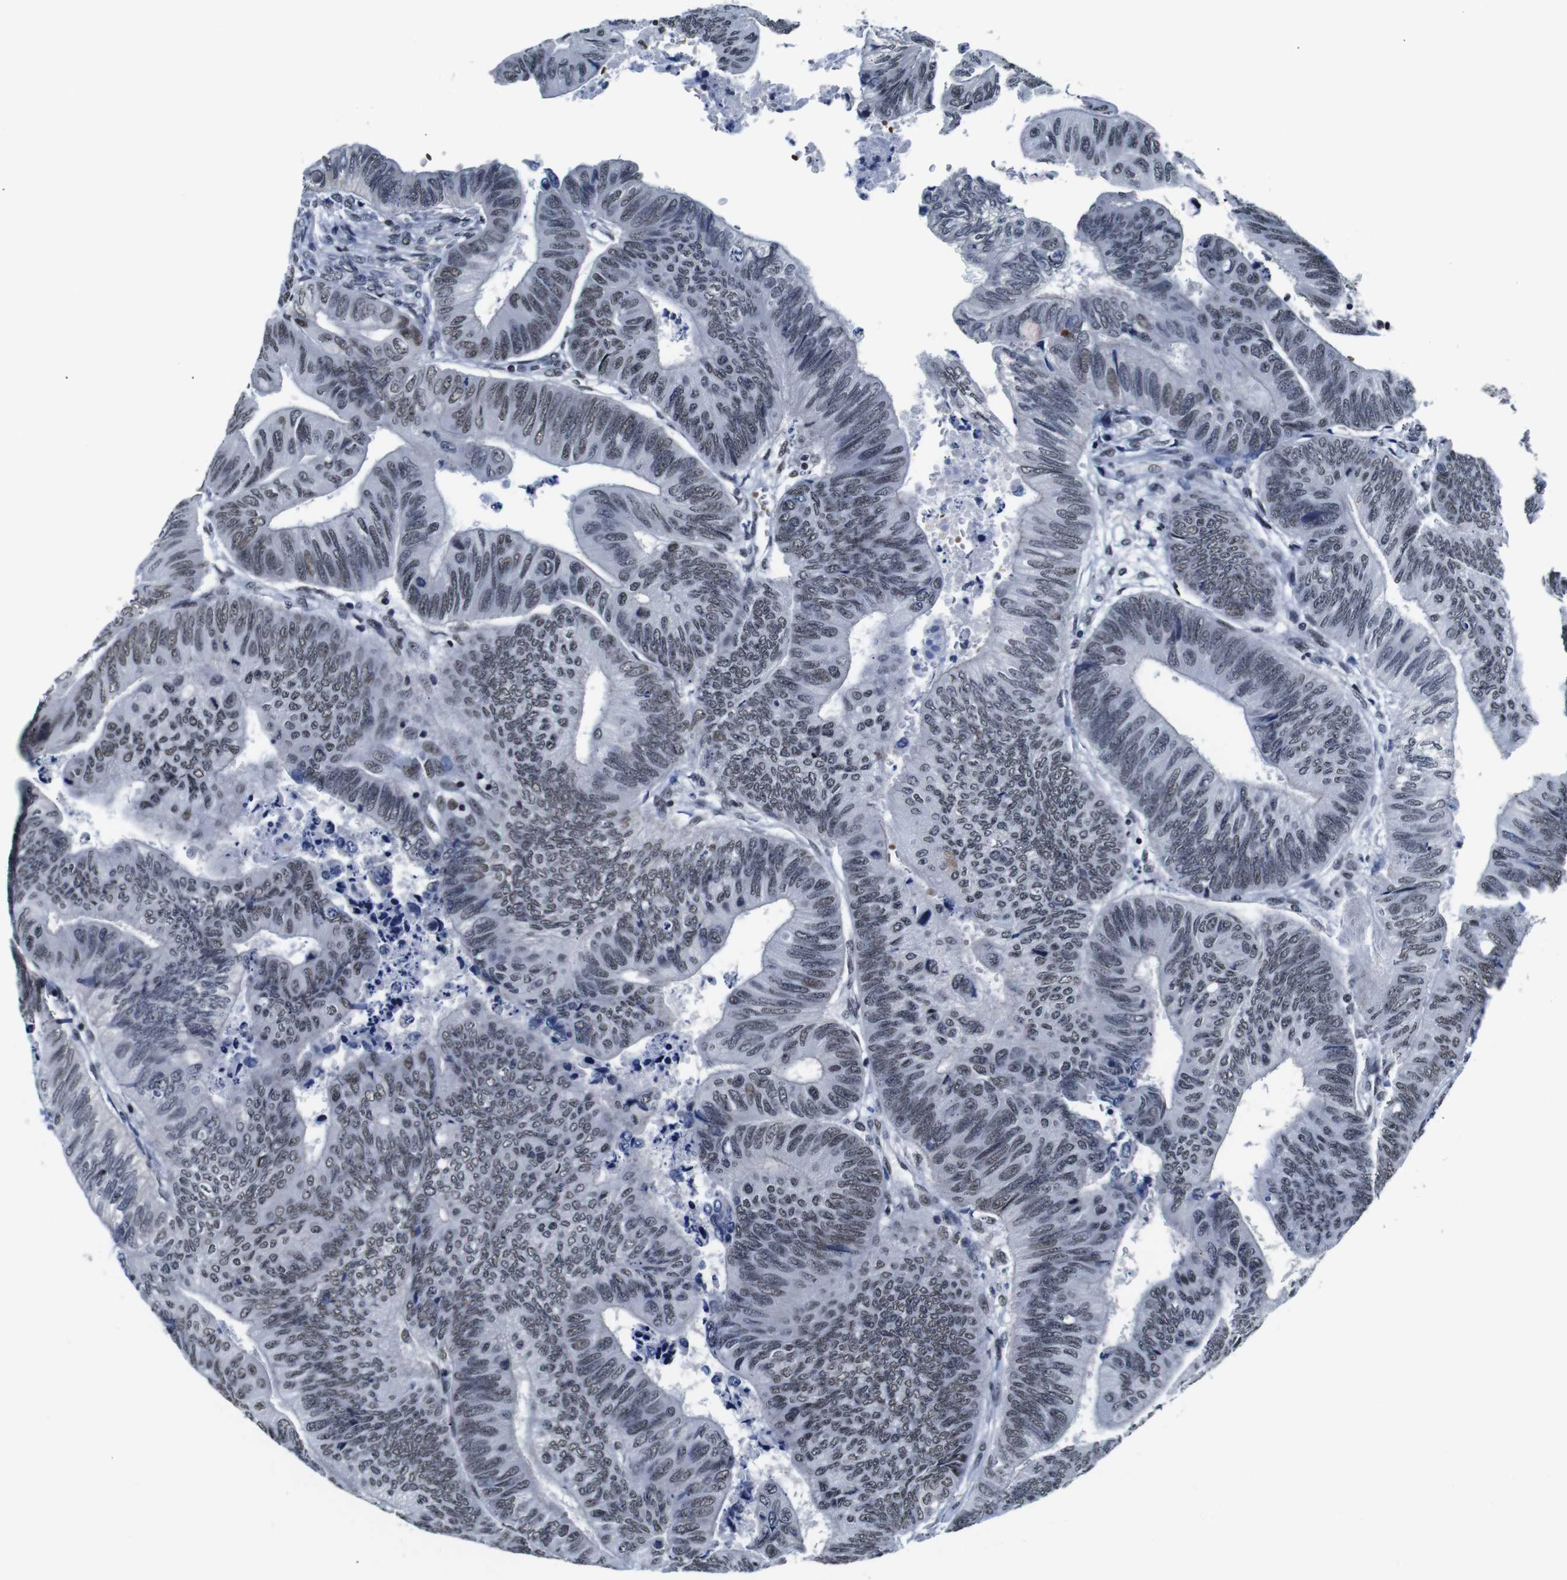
{"staining": {"intensity": "weak", "quantity": "25%-75%", "location": "nuclear"}, "tissue": "colorectal cancer", "cell_type": "Tumor cells", "image_type": "cancer", "snomed": [{"axis": "morphology", "description": "Normal tissue, NOS"}, {"axis": "morphology", "description": "Adenocarcinoma, NOS"}, {"axis": "topography", "description": "Rectum"}, {"axis": "topography", "description": "Peripheral nerve tissue"}], "caption": "Colorectal adenocarcinoma tissue displays weak nuclear expression in about 25%-75% of tumor cells", "gene": "ILDR2", "patient": {"sex": "male", "age": 92}}